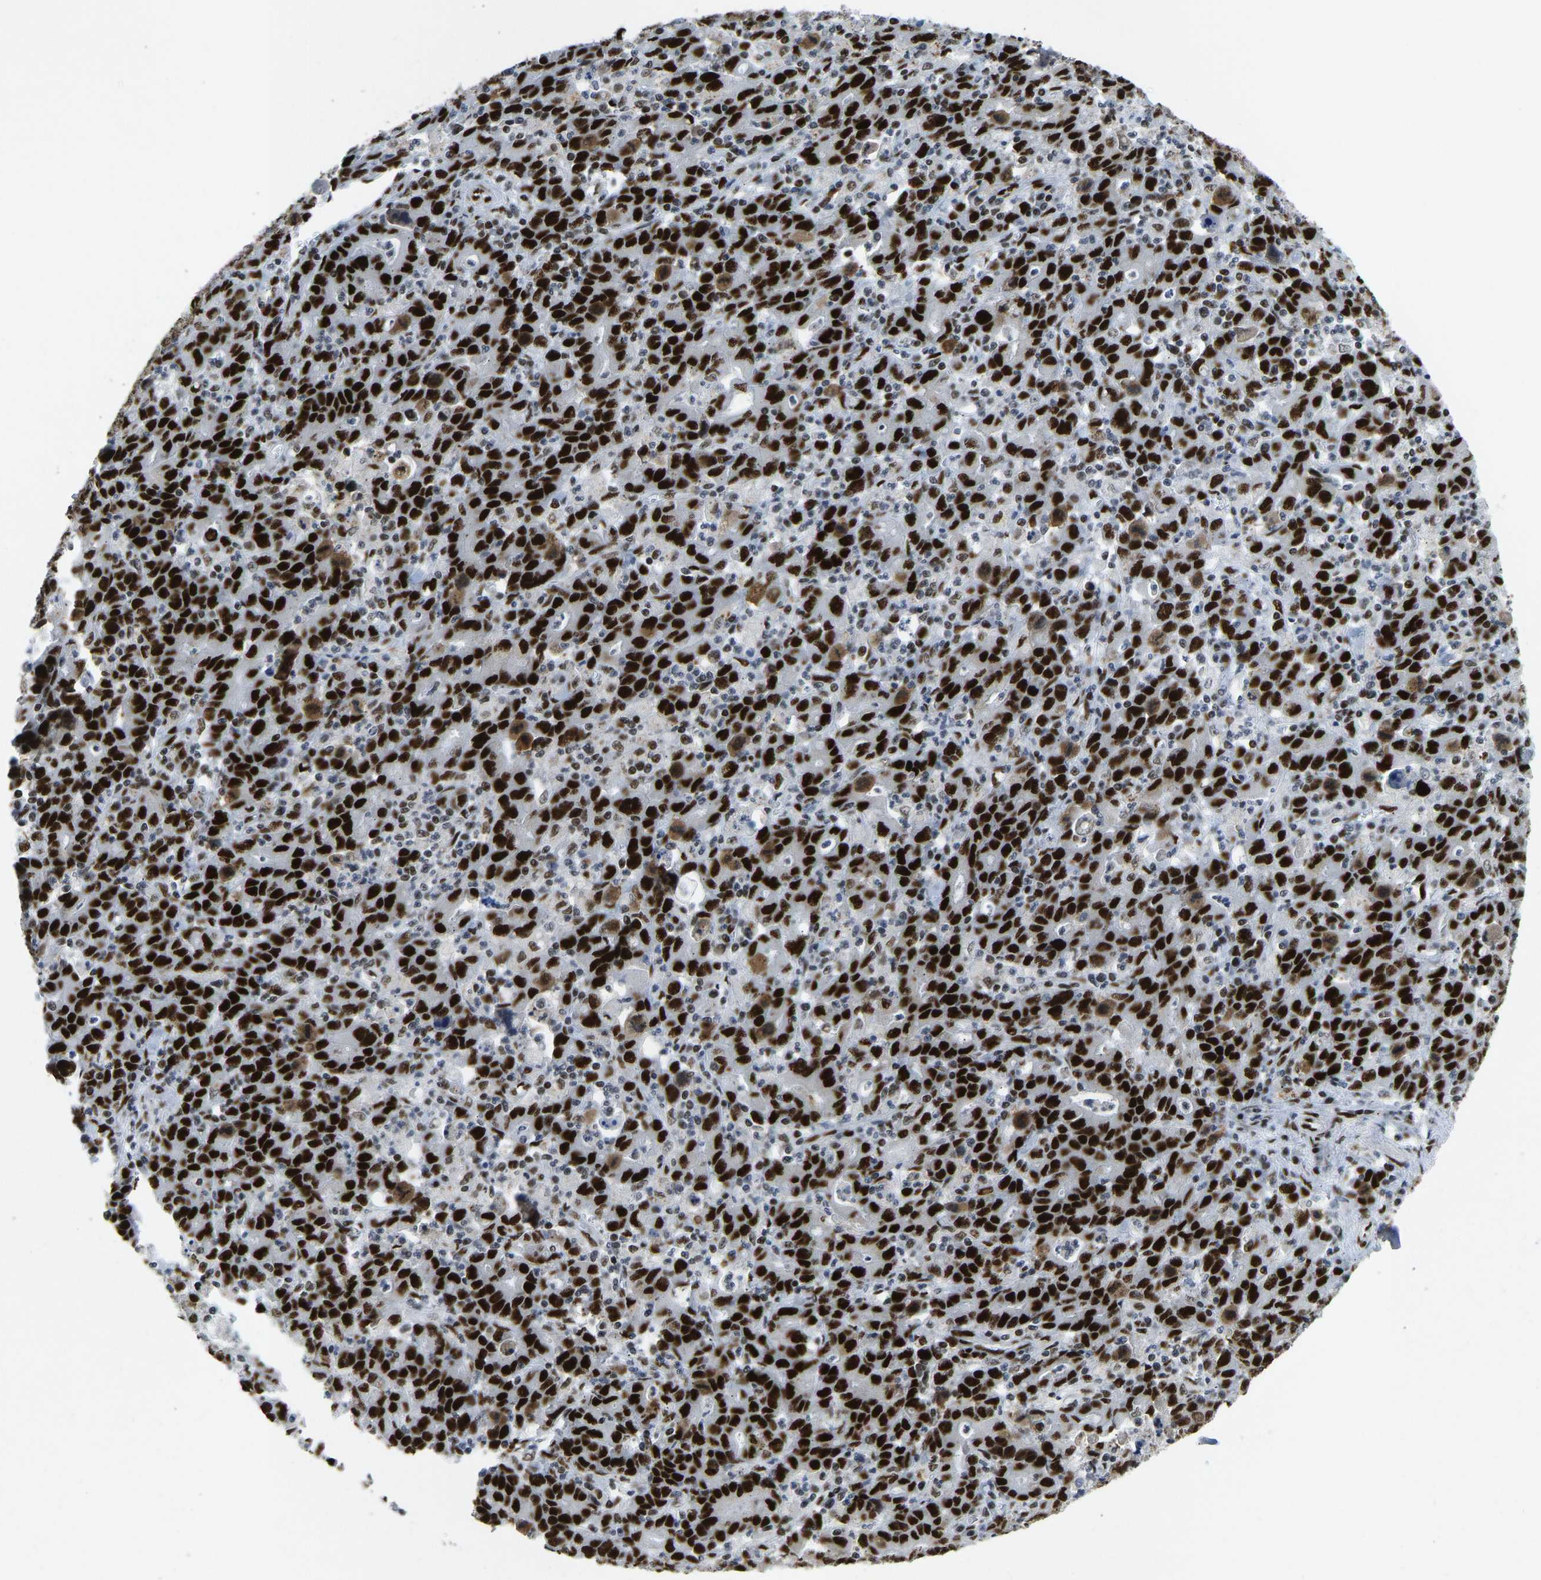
{"staining": {"intensity": "strong", "quantity": ">75%", "location": "nuclear"}, "tissue": "stomach cancer", "cell_type": "Tumor cells", "image_type": "cancer", "snomed": [{"axis": "morphology", "description": "Adenocarcinoma, NOS"}, {"axis": "topography", "description": "Stomach, upper"}], "caption": "Tumor cells reveal high levels of strong nuclear positivity in about >75% of cells in human stomach cancer (adenocarcinoma).", "gene": "FOXK1", "patient": {"sex": "male", "age": 69}}